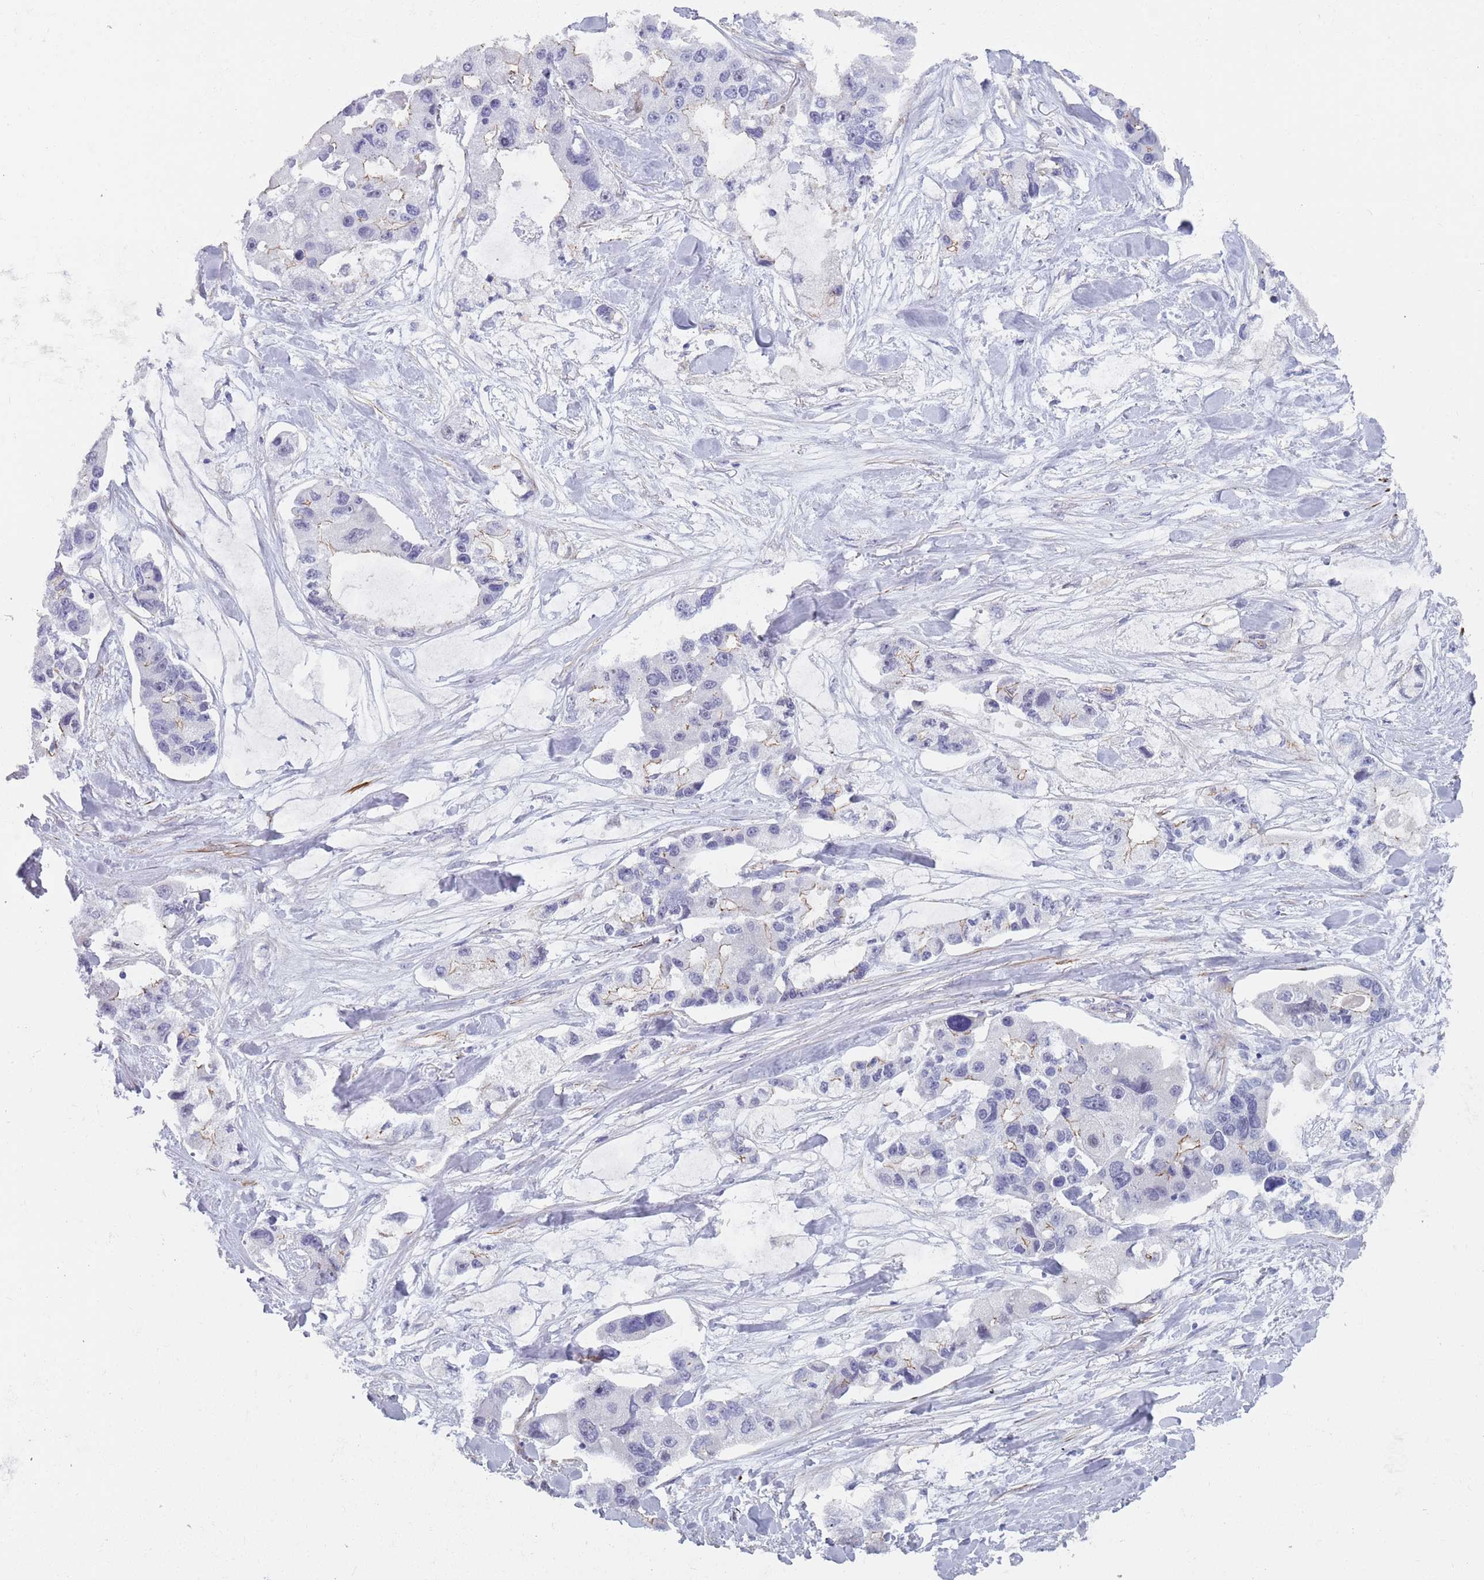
{"staining": {"intensity": "weak", "quantity": "<25%", "location": "cytoplasmic/membranous"}, "tissue": "lung cancer", "cell_type": "Tumor cells", "image_type": "cancer", "snomed": [{"axis": "morphology", "description": "Adenocarcinoma, NOS"}, {"axis": "topography", "description": "Lung"}], "caption": "An IHC photomicrograph of lung cancer (adenocarcinoma) is shown. There is no staining in tumor cells of lung cancer (adenocarcinoma).", "gene": "OR5A2", "patient": {"sex": "female", "age": 54}}